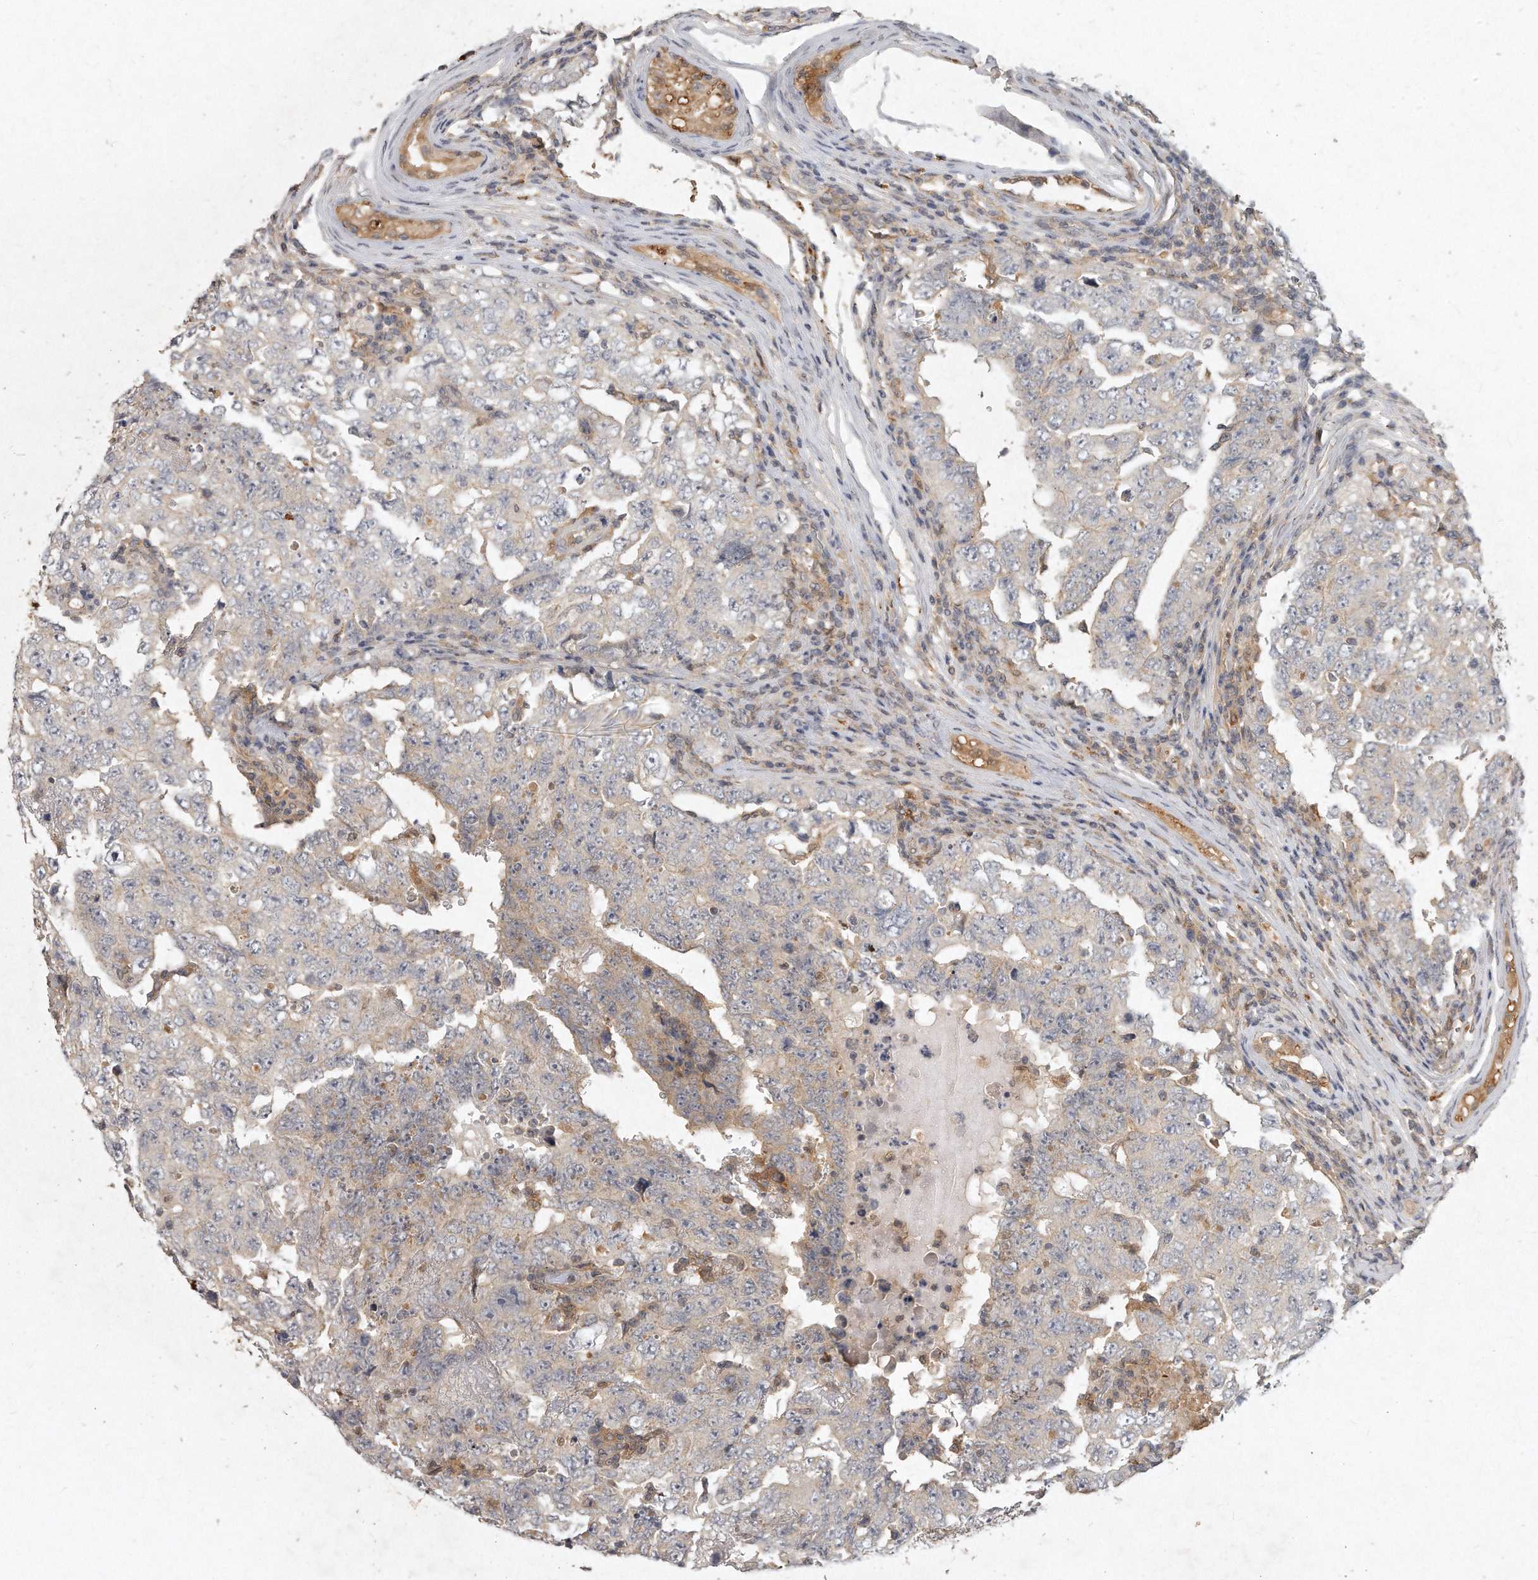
{"staining": {"intensity": "weak", "quantity": "<25%", "location": "cytoplasmic/membranous"}, "tissue": "testis cancer", "cell_type": "Tumor cells", "image_type": "cancer", "snomed": [{"axis": "morphology", "description": "Carcinoma, Embryonal, NOS"}, {"axis": "topography", "description": "Testis"}], "caption": "Tumor cells show no significant protein positivity in testis cancer.", "gene": "LGALS8", "patient": {"sex": "male", "age": 26}}